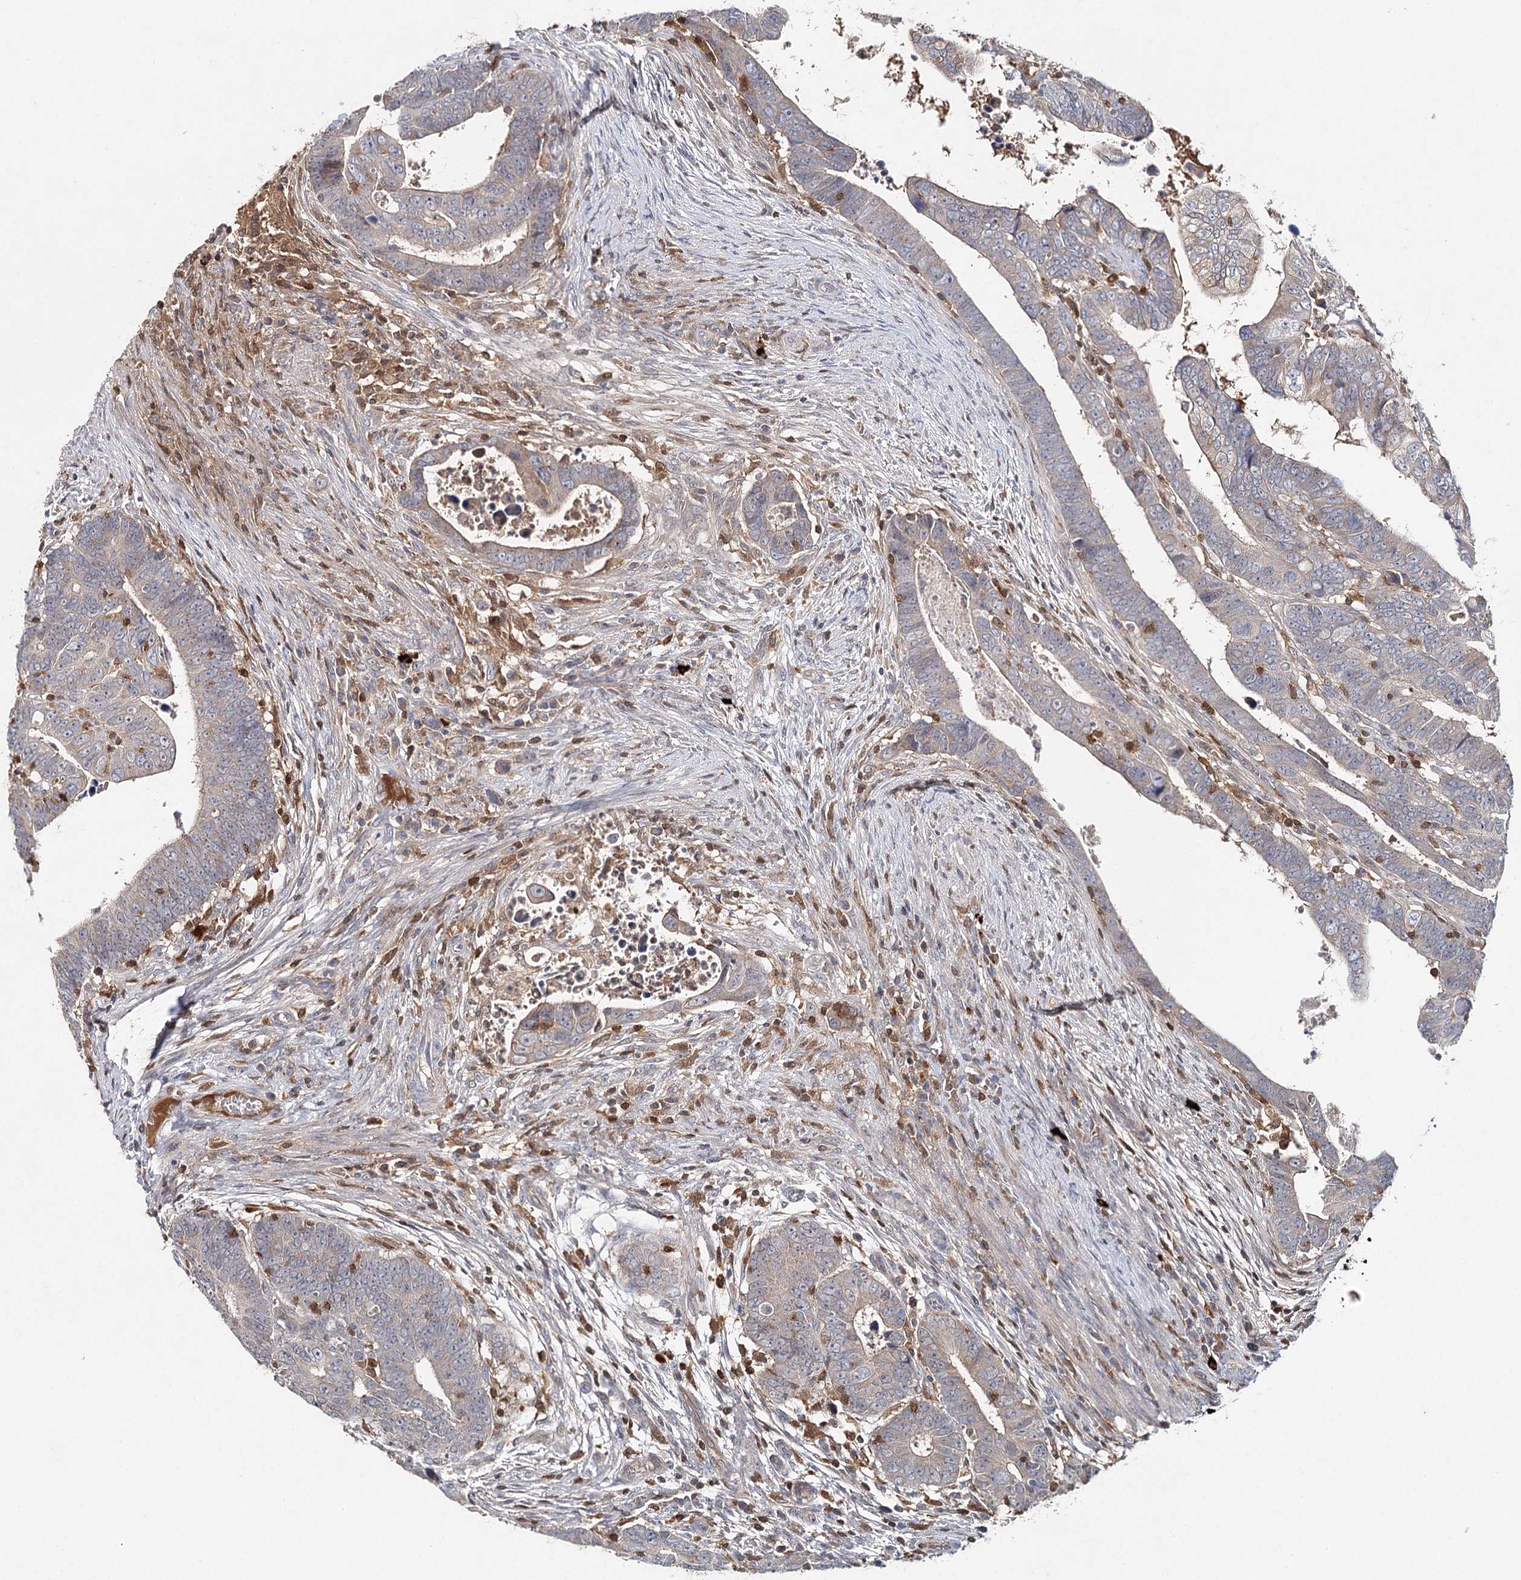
{"staining": {"intensity": "weak", "quantity": "<25%", "location": "cytoplasmic/membranous"}, "tissue": "colorectal cancer", "cell_type": "Tumor cells", "image_type": "cancer", "snomed": [{"axis": "morphology", "description": "Normal tissue, NOS"}, {"axis": "morphology", "description": "Adenocarcinoma, NOS"}, {"axis": "topography", "description": "Rectum"}], "caption": "Immunohistochemical staining of colorectal cancer (adenocarcinoma) demonstrates no significant positivity in tumor cells.", "gene": "SLC41A2", "patient": {"sex": "female", "age": 65}}